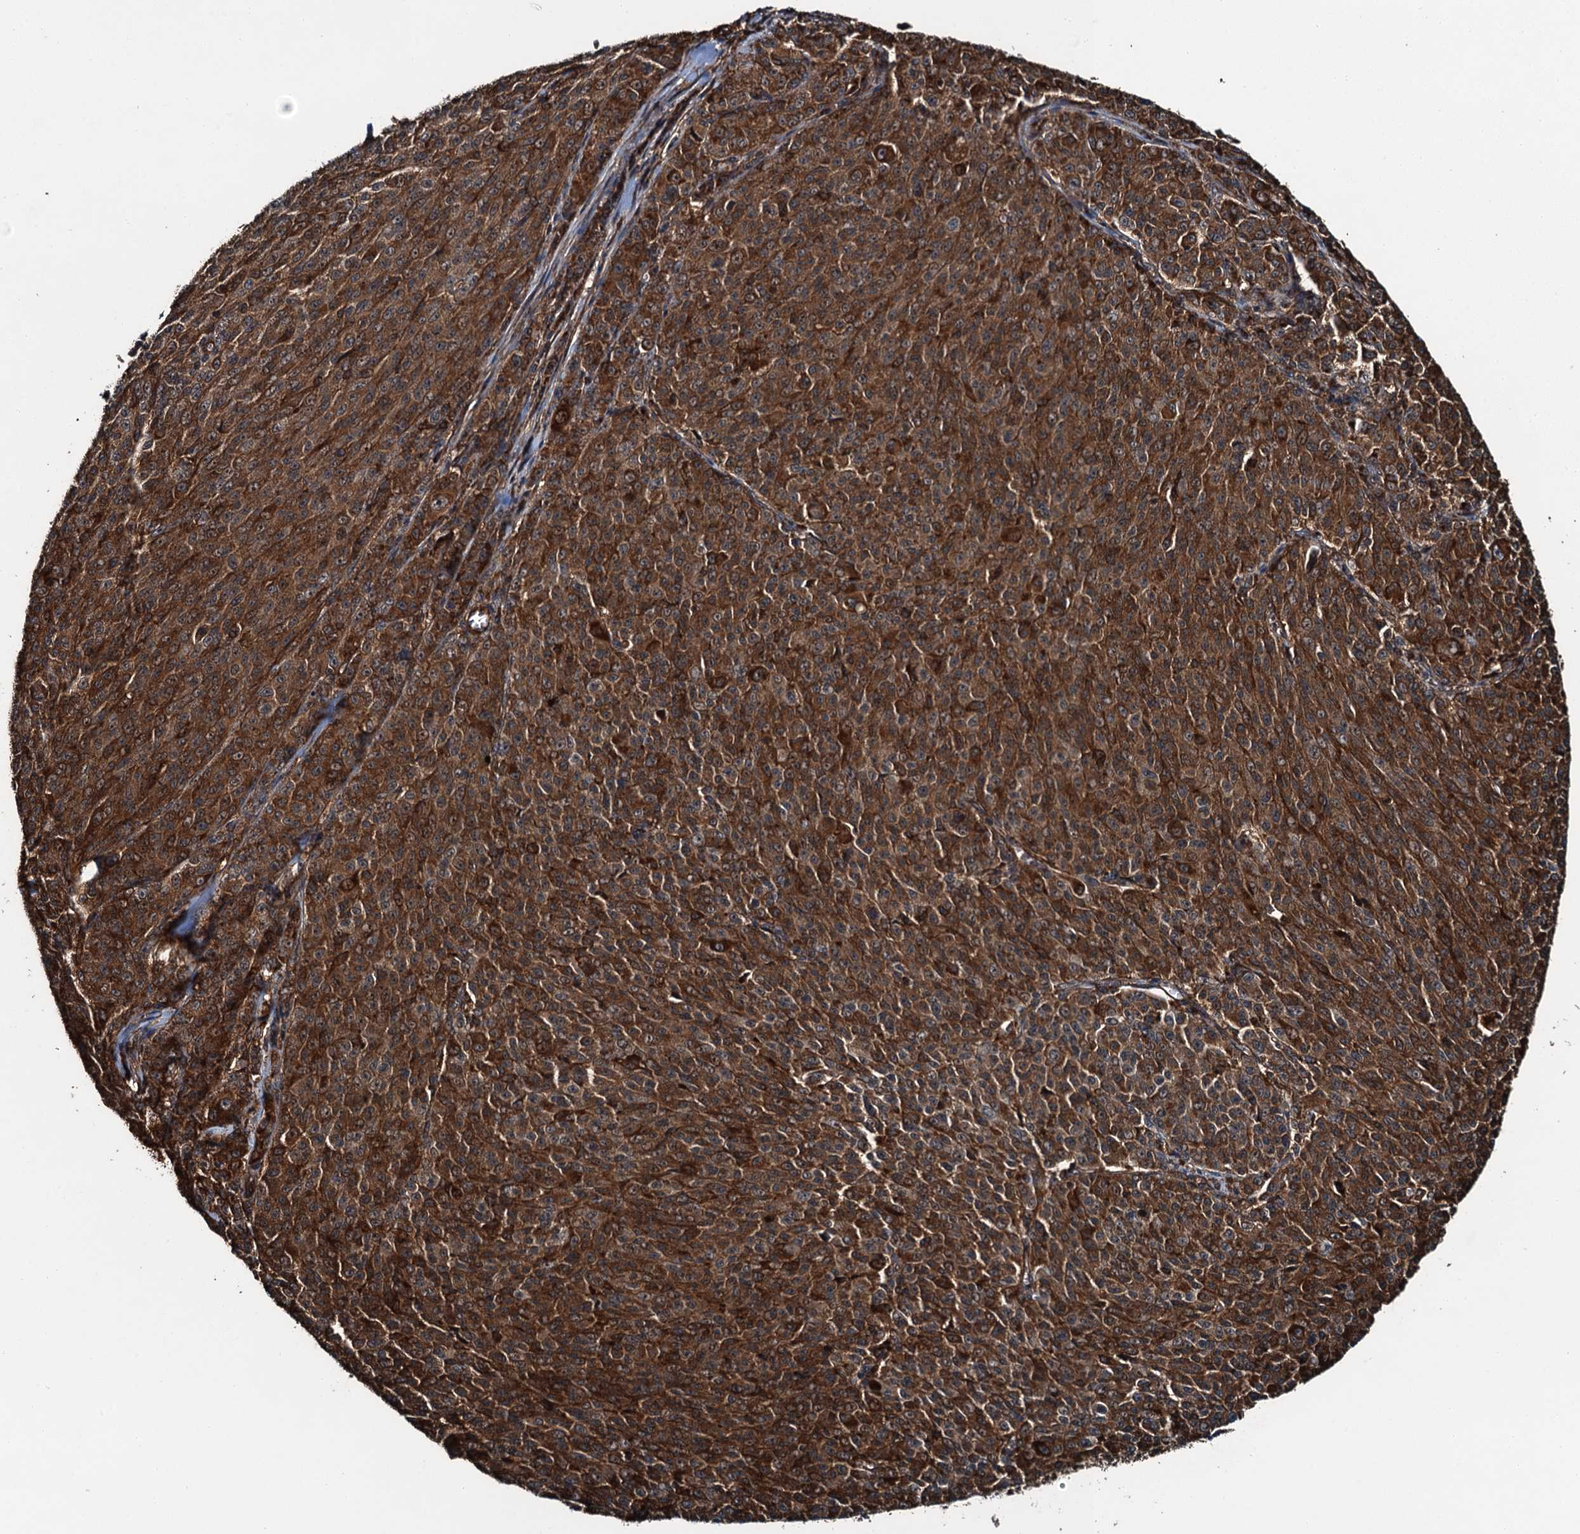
{"staining": {"intensity": "strong", "quantity": ">75%", "location": "cytoplasmic/membranous"}, "tissue": "melanoma", "cell_type": "Tumor cells", "image_type": "cancer", "snomed": [{"axis": "morphology", "description": "Malignant melanoma, NOS"}, {"axis": "topography", "description": "Skin"}], "caption": "A micrograph of human malignant melanoma stained for a protein reveals strong cytoplasmic/membranous brown staining in tumor cells.", "gene": "WHAMM", "patient": {"sex": "female", "age": 52}}